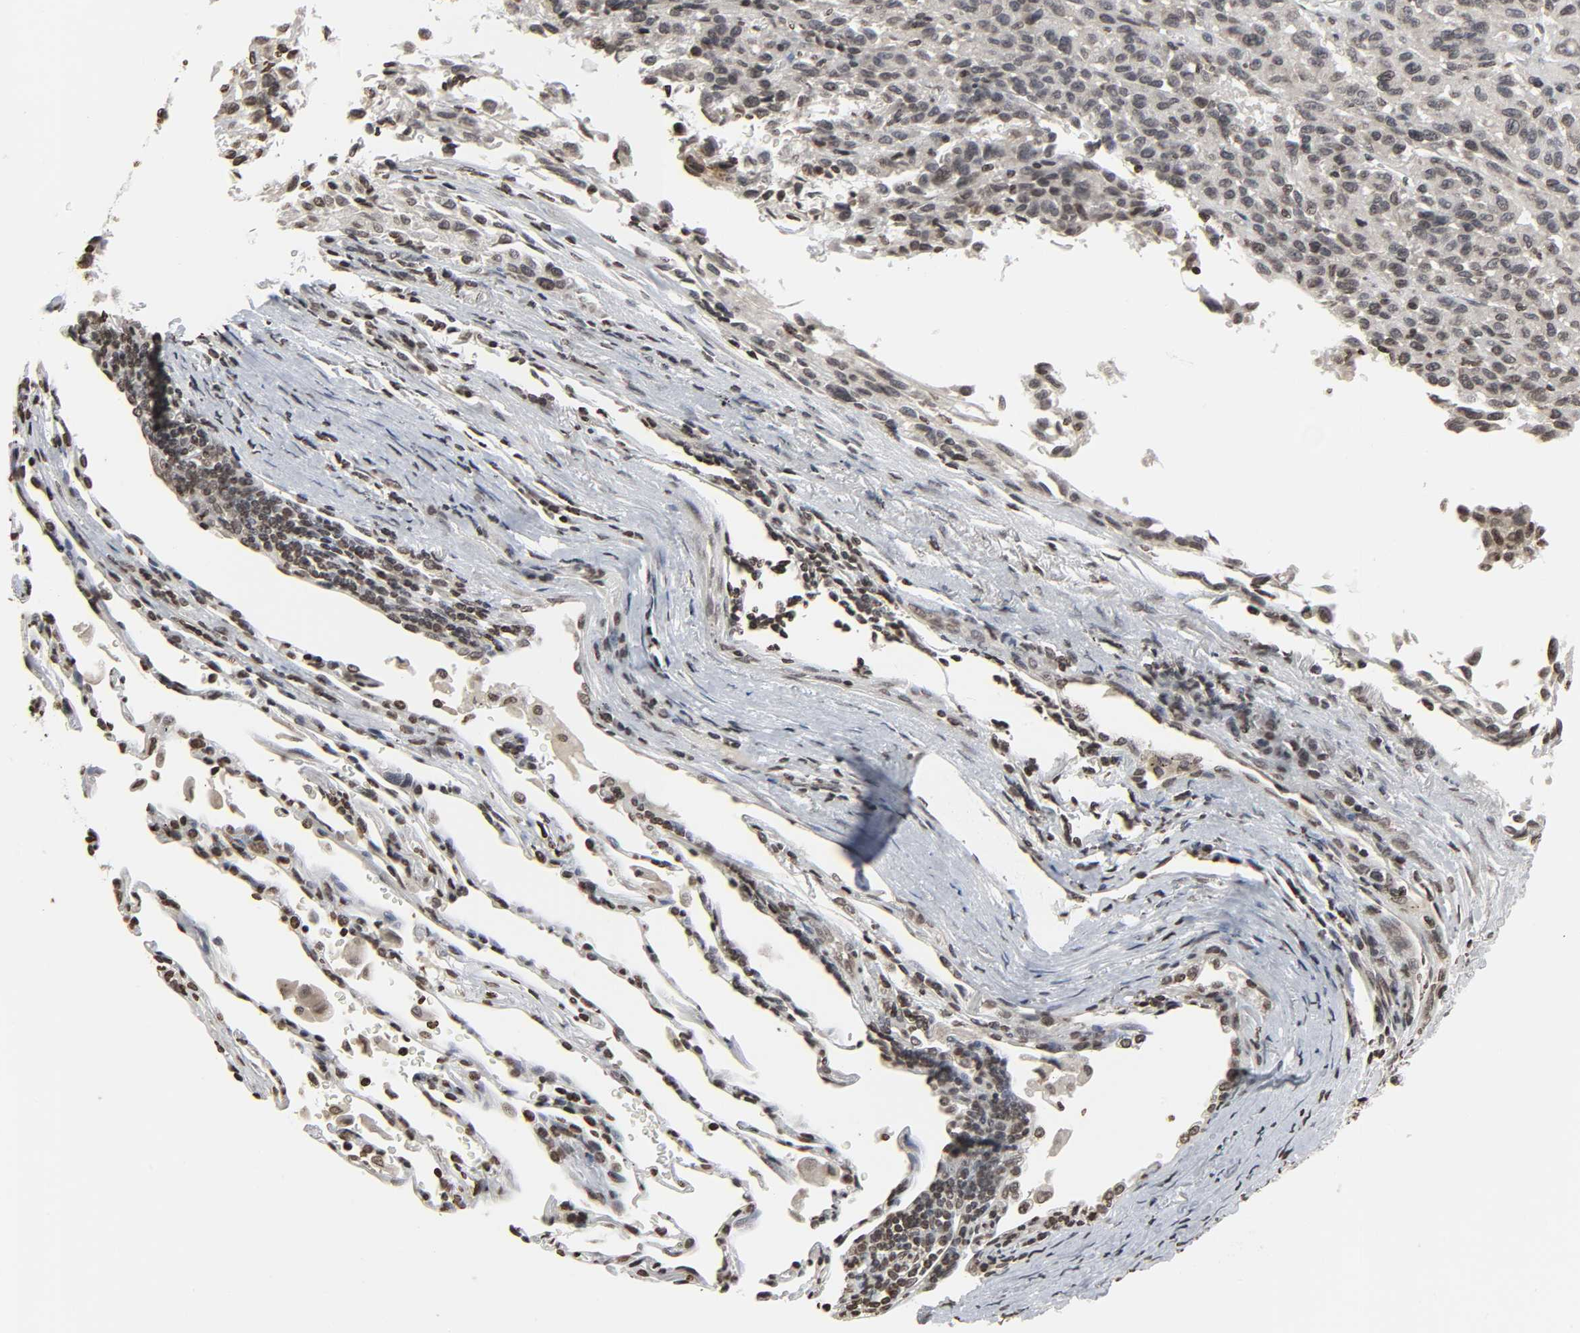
{"staining": {"intensity": "weak", "quantity": ">75%", "location": "nuclear"}, "tissue": "melanoma", "cell_type": "Tumor cells", "image_type": "cancer", "snomed": [{"axis": "morphology", "description": "Malignant melanoma, Metastatic site"}, {"axis": "topography", "description": "Lung"}], "caption": "IHC histopathology image of neoplastic tissue: human malignant melanoma (metastatic site) stained using immunohistochemistry (IHC) reveals low levels of weak protein expression localized specifically in the nuclear of tumor cells, appearing as a nuclear brown color.", "gene": "ELAVL1", "patient": {"sex": "male", "age": 64}}